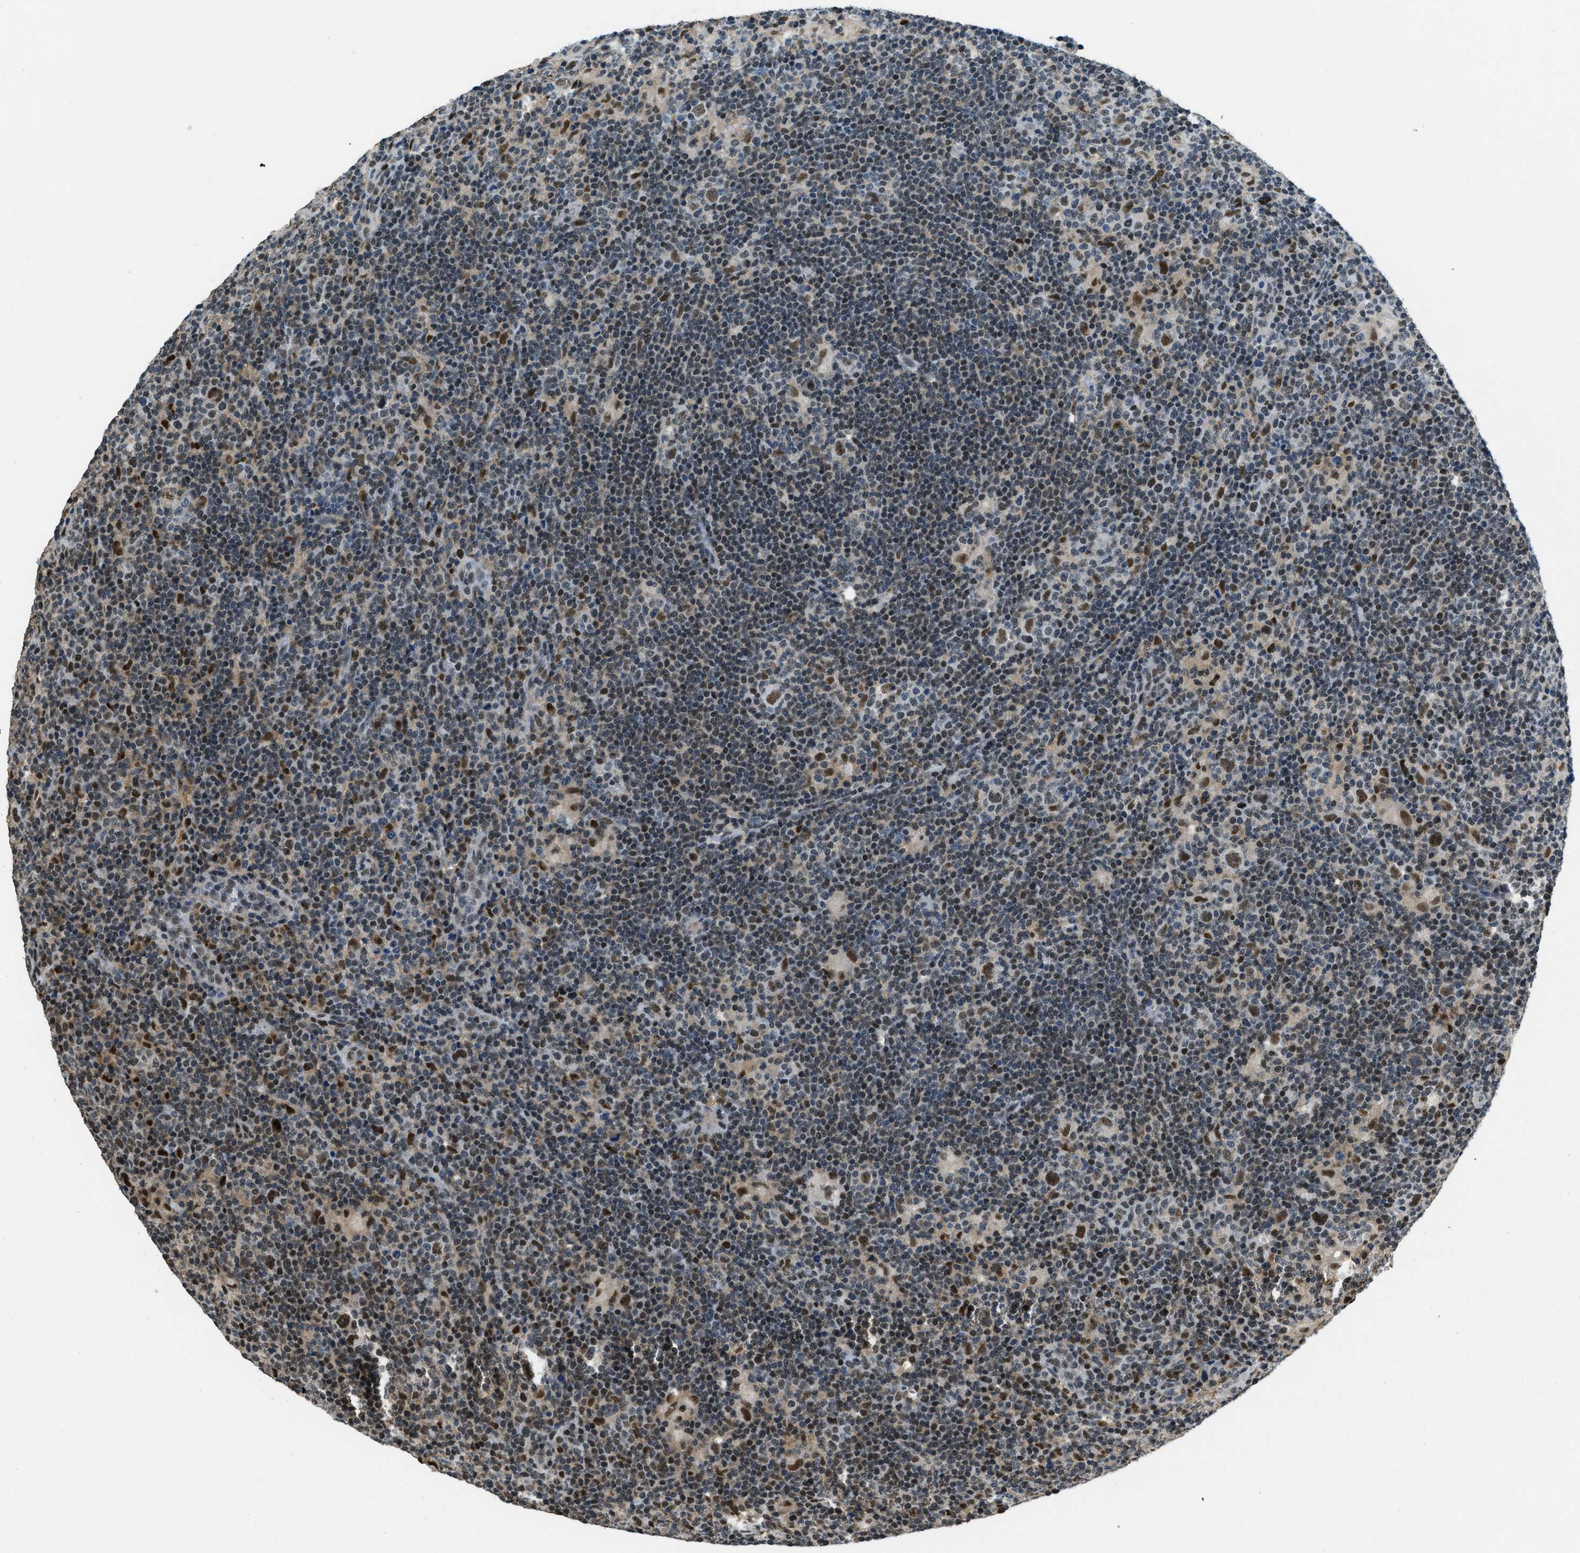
{"staining": {"intensity": "strong", "quantity": ">75%", "location": "nuclear"}, "tissue": "lymphoma", "cell_type": "Tumor cells", "image_type": "cancer", "snomed": [{"axis": "morphology", "description": "Hodgkin's disease, NOS"}, {"axis": "topography", "description": "Lymph node"}], "caption": "This image shows immunohistochemistry (IHC) staining of human lymphoma, with high strong nuclear positivity in about >75% of tumor cells.", "gene": "OGFR", "patient": {"sex": "female", "age": 57}}